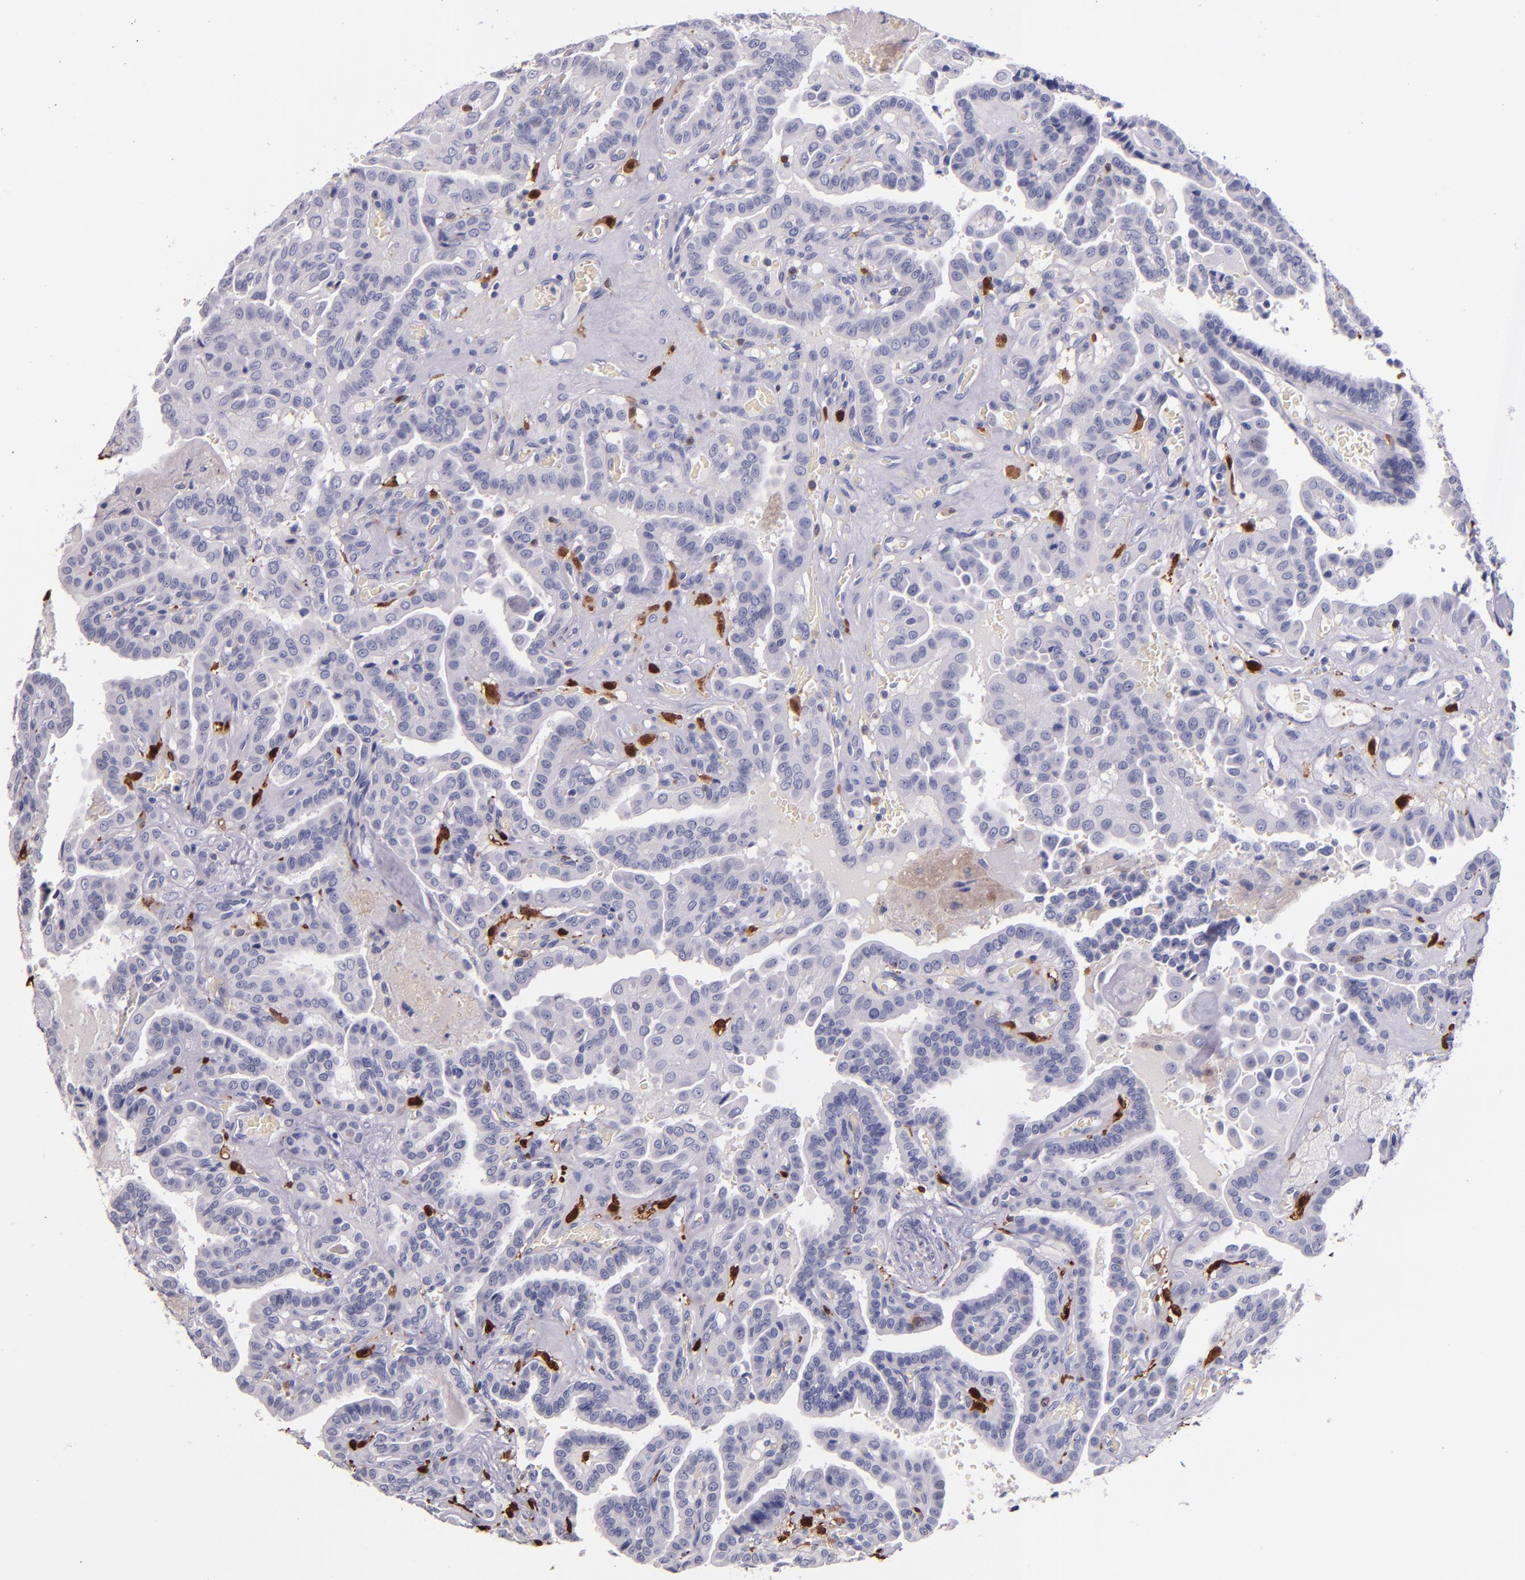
{"staining": {"intensity": "negative", "quantity": "none", "location": "none"}, "tissue": "thyroid cancer", "cell_type": "Tumor cells", "image_type": "cancer", "snomed": [{"axis": "morphology", "description": "Papillary adenocarcinoma, NOS"}, {"axis": "topography", "description": "Thyroid gland"}], "caption": "Thyroid cancer (papillary adenocarcinoma) was stained to show a protein in brown. There is no significant staining in tumor cells.", "gene": "F13A1", "patient": {"sex": "male", "age": 87}}